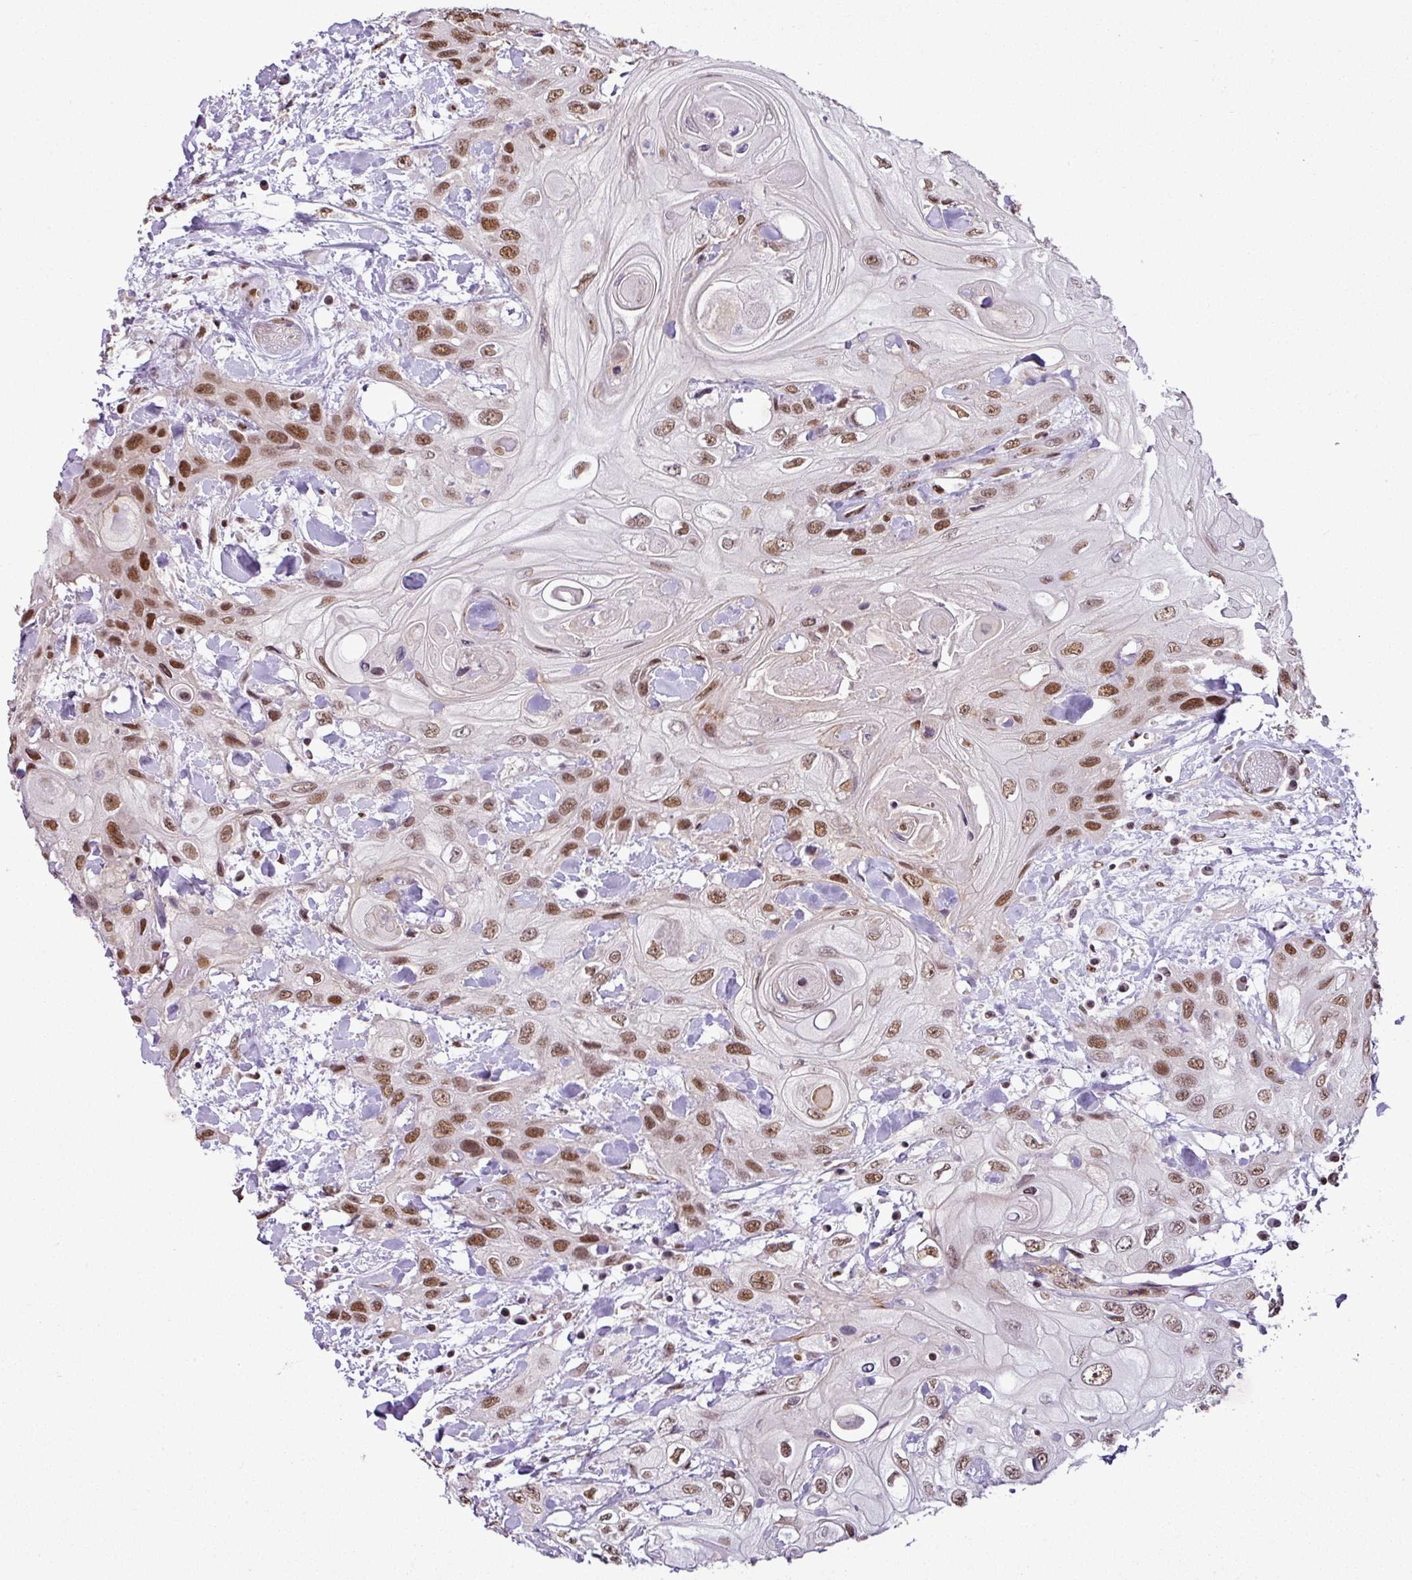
{"staining": {"intensity": "moderate", "quantity": ">75%", "location": "nuclear"}, "tissue": "head and neck cancer", "cell_type": "Tumor cells", "image_type": "cancer", "snomed": [{"axis": "morphology", "description": "Squamous cell carcinoma, NOS"}, {"axis": "topography", "description": "Head-Neck"}], "caption": "Immunohistochemistry (DAB (3,3'-diaminobenzidine)) staining of head and neck squamous cell carcinoma demonstrates moderate nuclear protein staining in approximately >75% of tumor cells.", "gene": "PGAP4", "patient": {"sex": "female", "age": 43}}